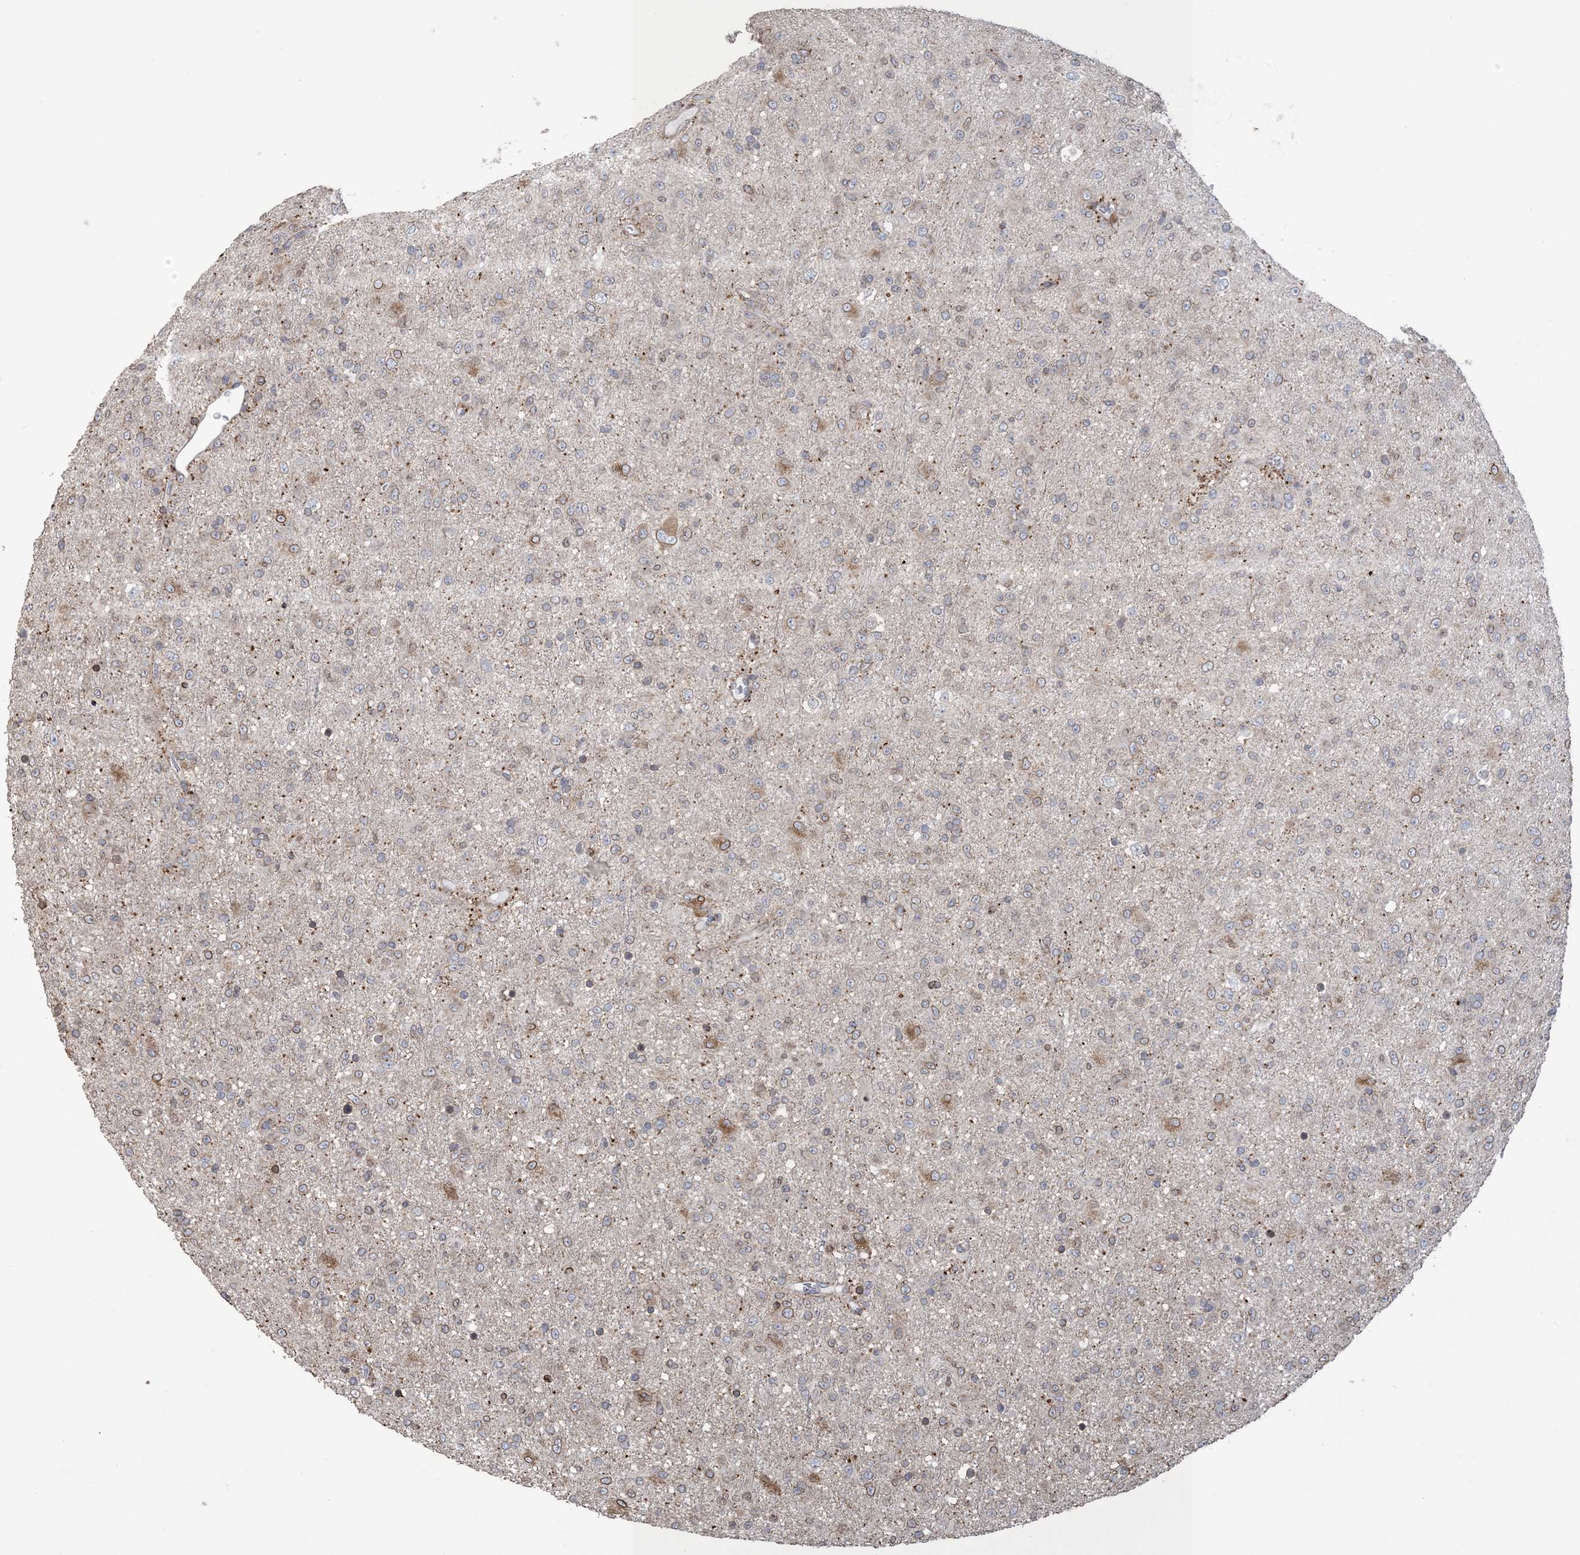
{"staining": {"intensity": "negative", "quantity": "none", "location": "none"}, "tissue": "glioma", "cell_type": "Tumor cells", "image_type": "cancer", "snomed": [{"axis": "morphology", "description": "Glioma, malignant, Low grade"}, {"axis": "topography", "description": "Brain"}], "caption": "Glioma was stained to show a protein in brown. There is no significant staining in tumor cells.", "gene": "SHANK1", "patient": {"sex": "male", "age": 65}}